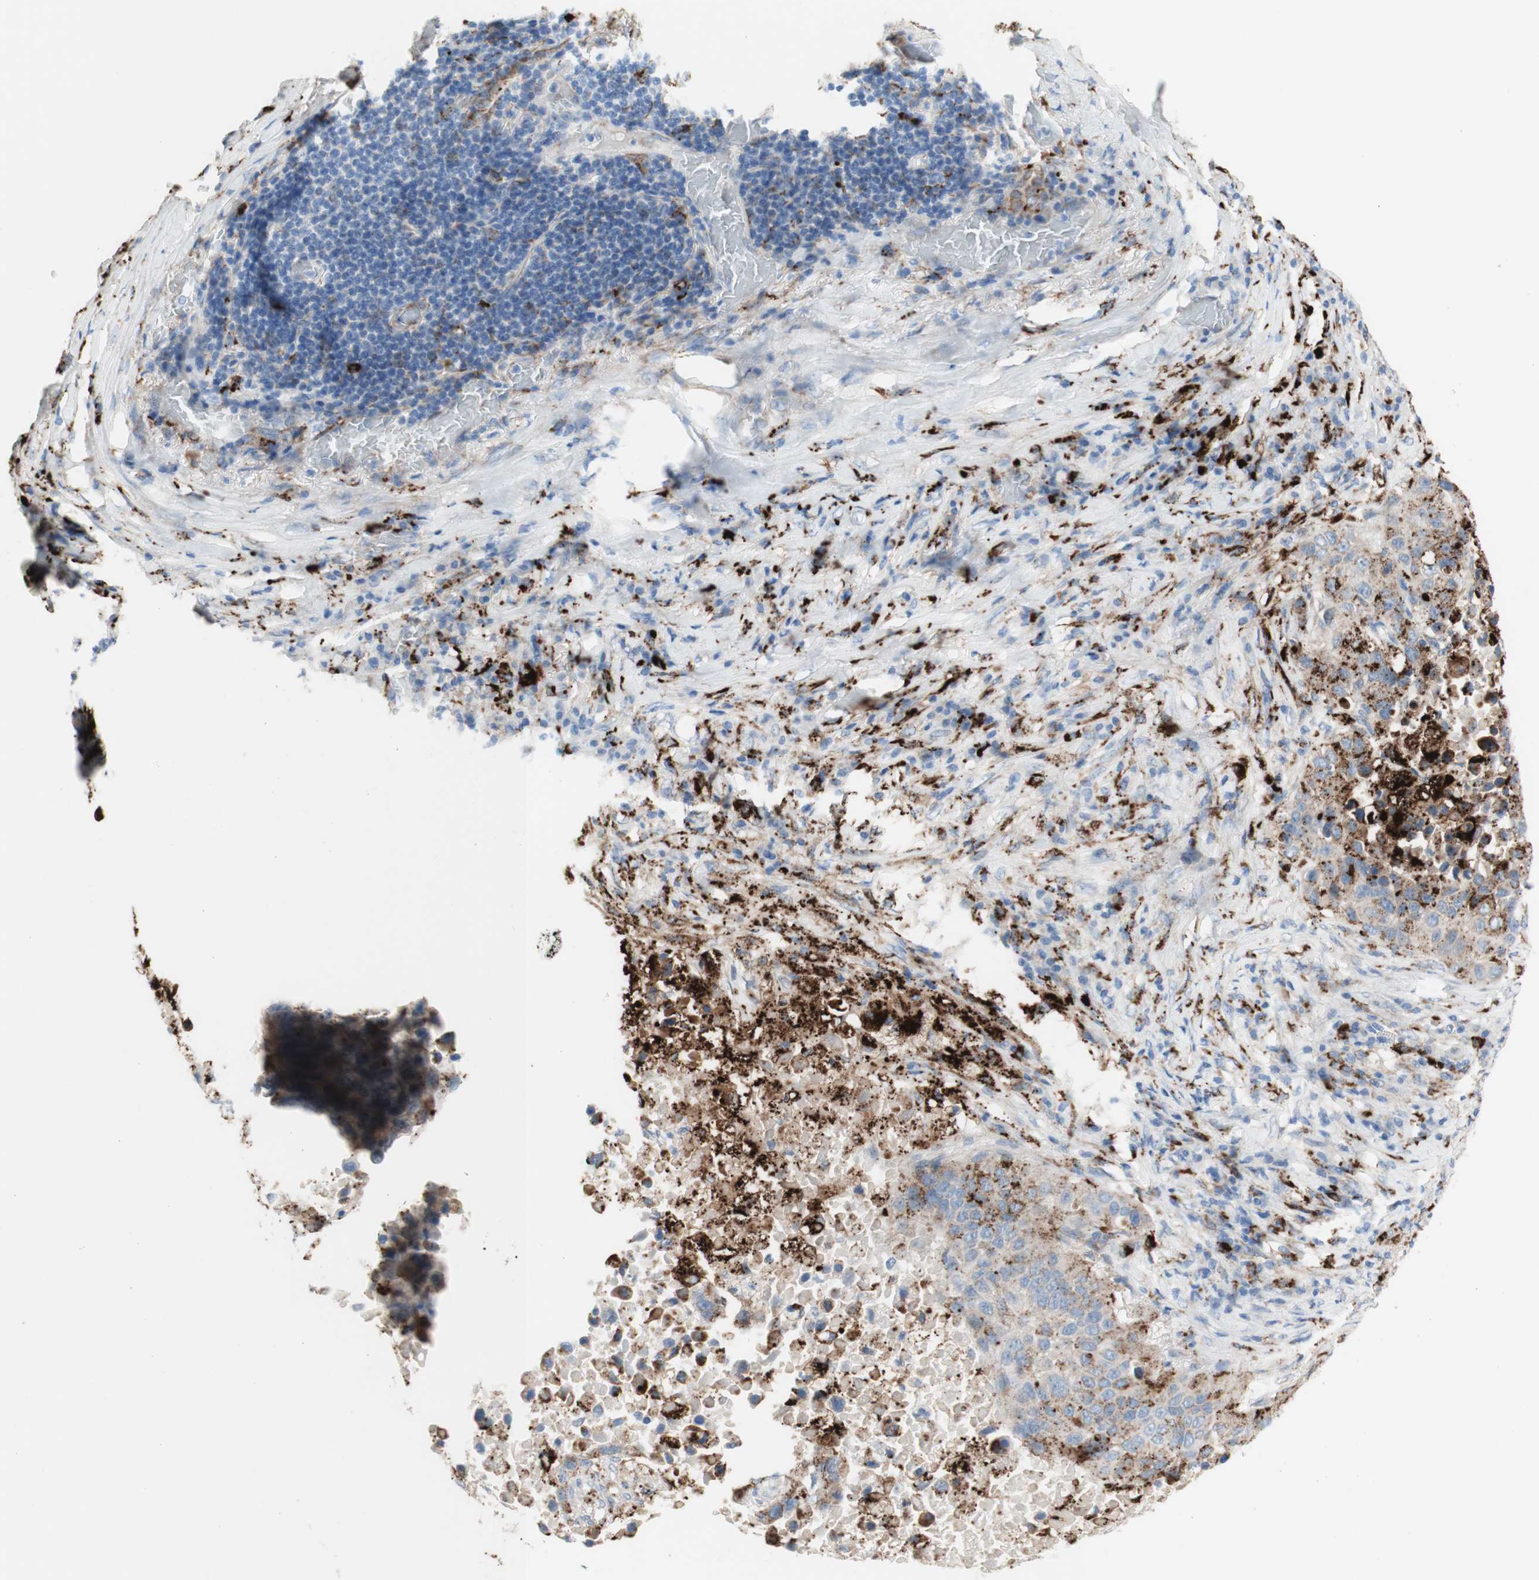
{"staining": {"intensity": "negative", "quantity": "none", "location": "none"}, "tissue": "lung cancer", "cell_type": "Tumor cells", "image_type": "cancer", "snomed": [{"axis": "morphology", "description": "Squamous cell carcinoma, NOS"}, {"axis": "topography", "description": "Lung"}], "caption": "This histopathology image is of lung cancer stained with IHC to label a protein in brown with the nuclei are counter-stained blue. There is no positivity in tumor cells.", "gene": "URB2", "patient": {"sex": "male", "age": 57}}